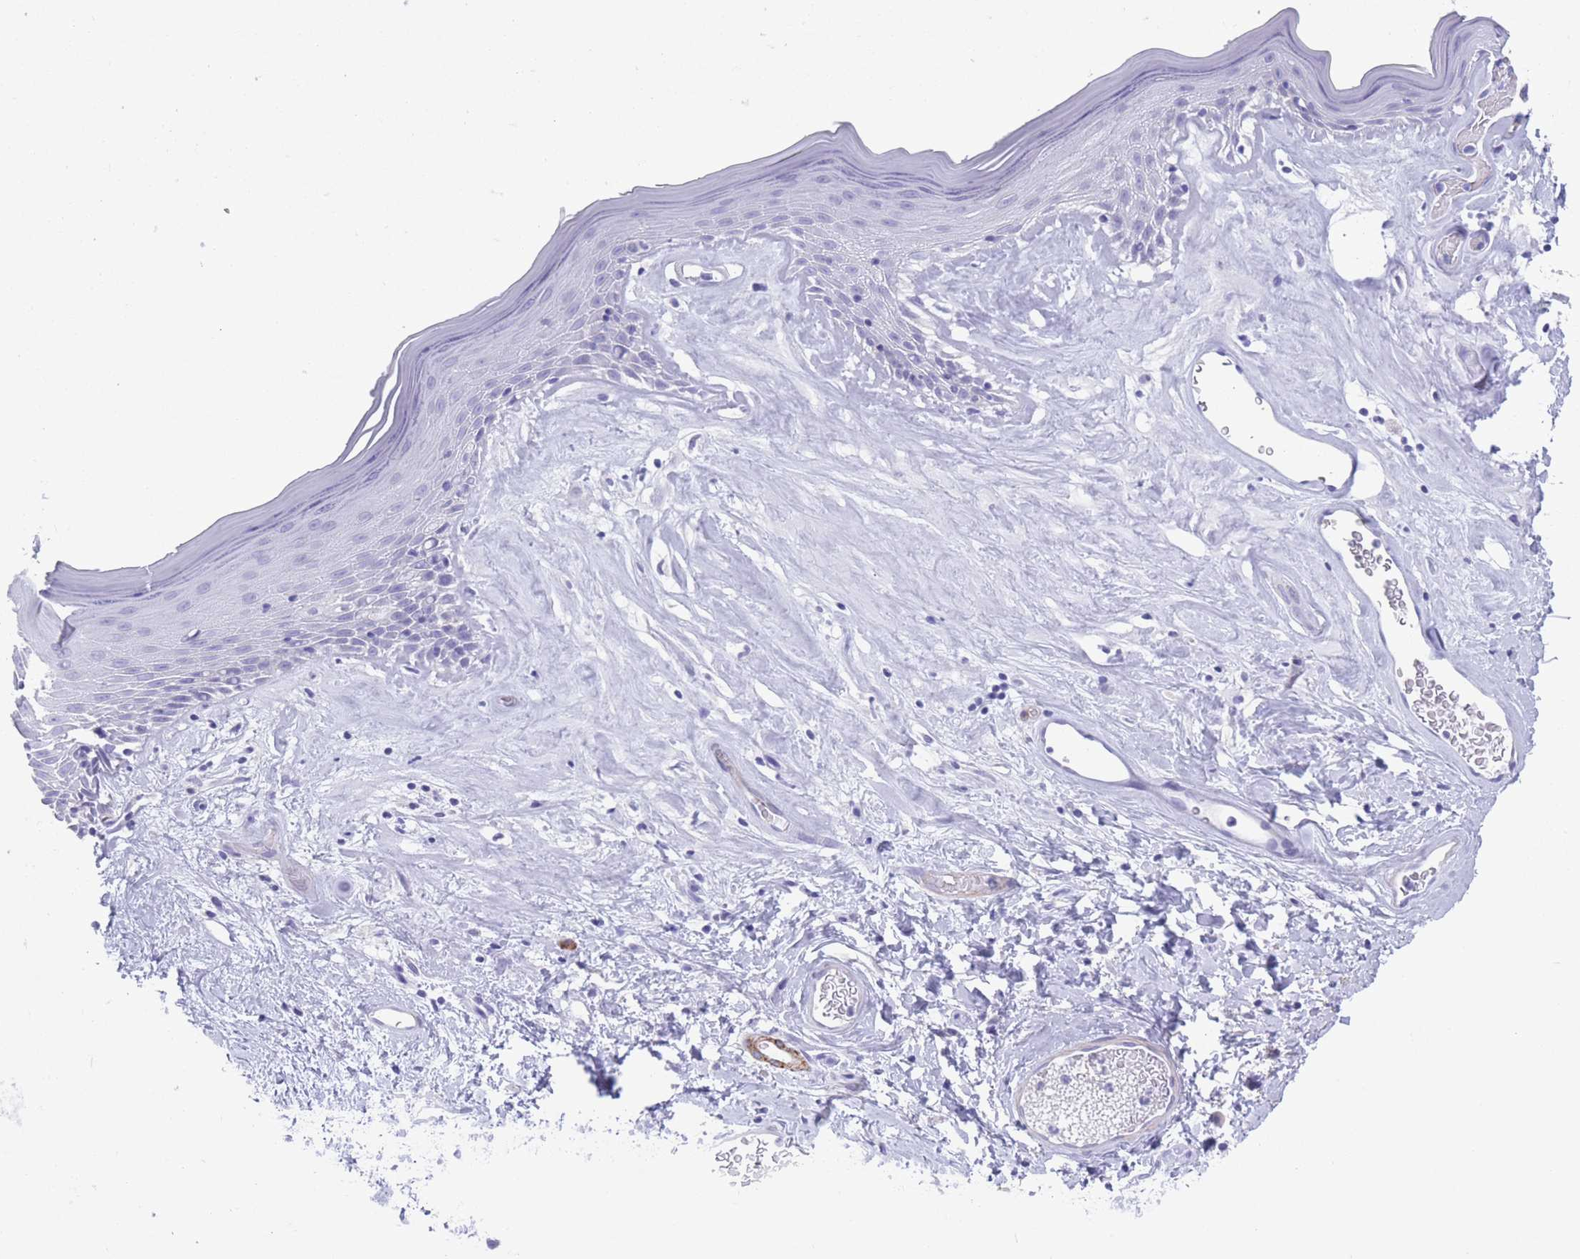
{"staining": {"intensity": "negative", "quantity": "none", "location": "none"}, "tissue": "skin", "cell_type": "Epidermal cells", "image_type": "normal", "snomed": [{"axis": "morphology", "description": "Normal tissue, NOS"}, {"axis": "morphology", "description": "Inflammation, NOS"}, {"axis": "topography", "description": "Vulva"}], "caption": "This is an IHC histopathology image of normal human skin. There is no positivity in epidermal cells.", "gene": "DPYD", "patient": {"sex": "female", "age": 86}}